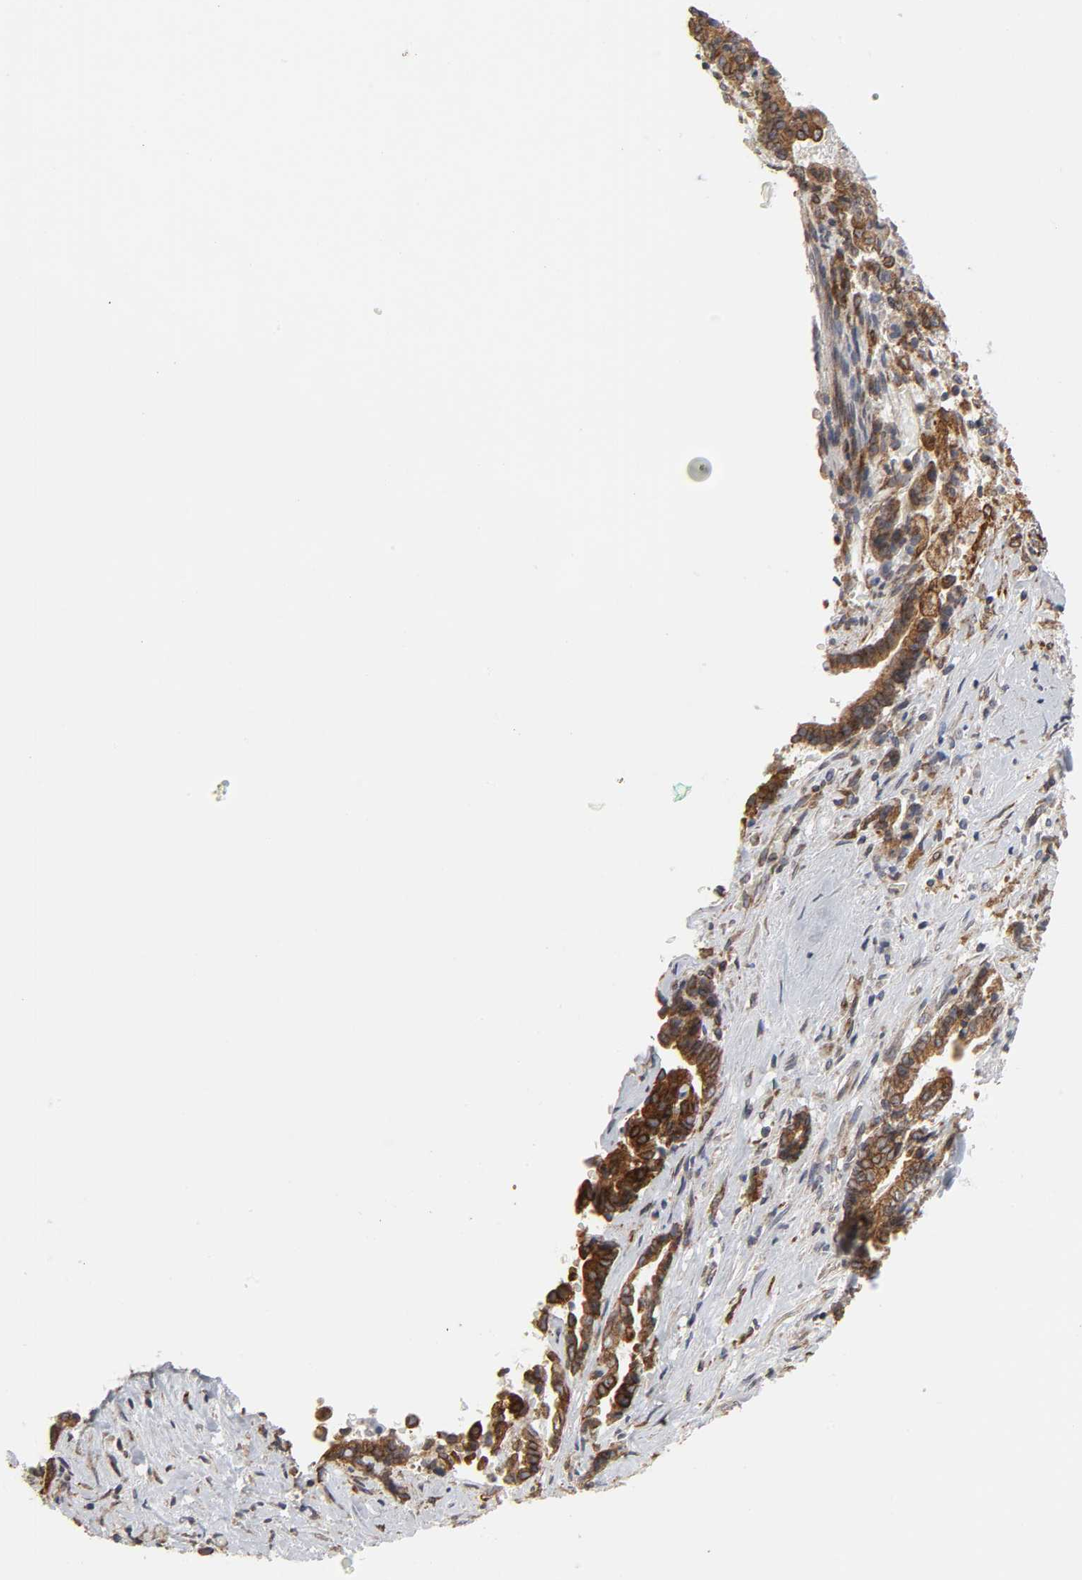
{"staining": {"intensity": "moderate", "quantity": ">75%", "location": "cytoplasmic/membranous"}, "tissue": "liver cancer", "cell_type": "Tumor cells", "image_type": "cancer", "snomed": [{"axis": "morphology", "description": "Cholangiocarcinoma"}, {"axis": "topography", "description": "Liver"}], "caption": "Immunohistochemical staining of human liver cancer (cholangiocarcinoma) shows medium levels of moderate cytoplasmic/membranous positivity in approximately >75% of tumor cells.", "gene": "POR", "patient": {"sex": "male", "age": 57}}